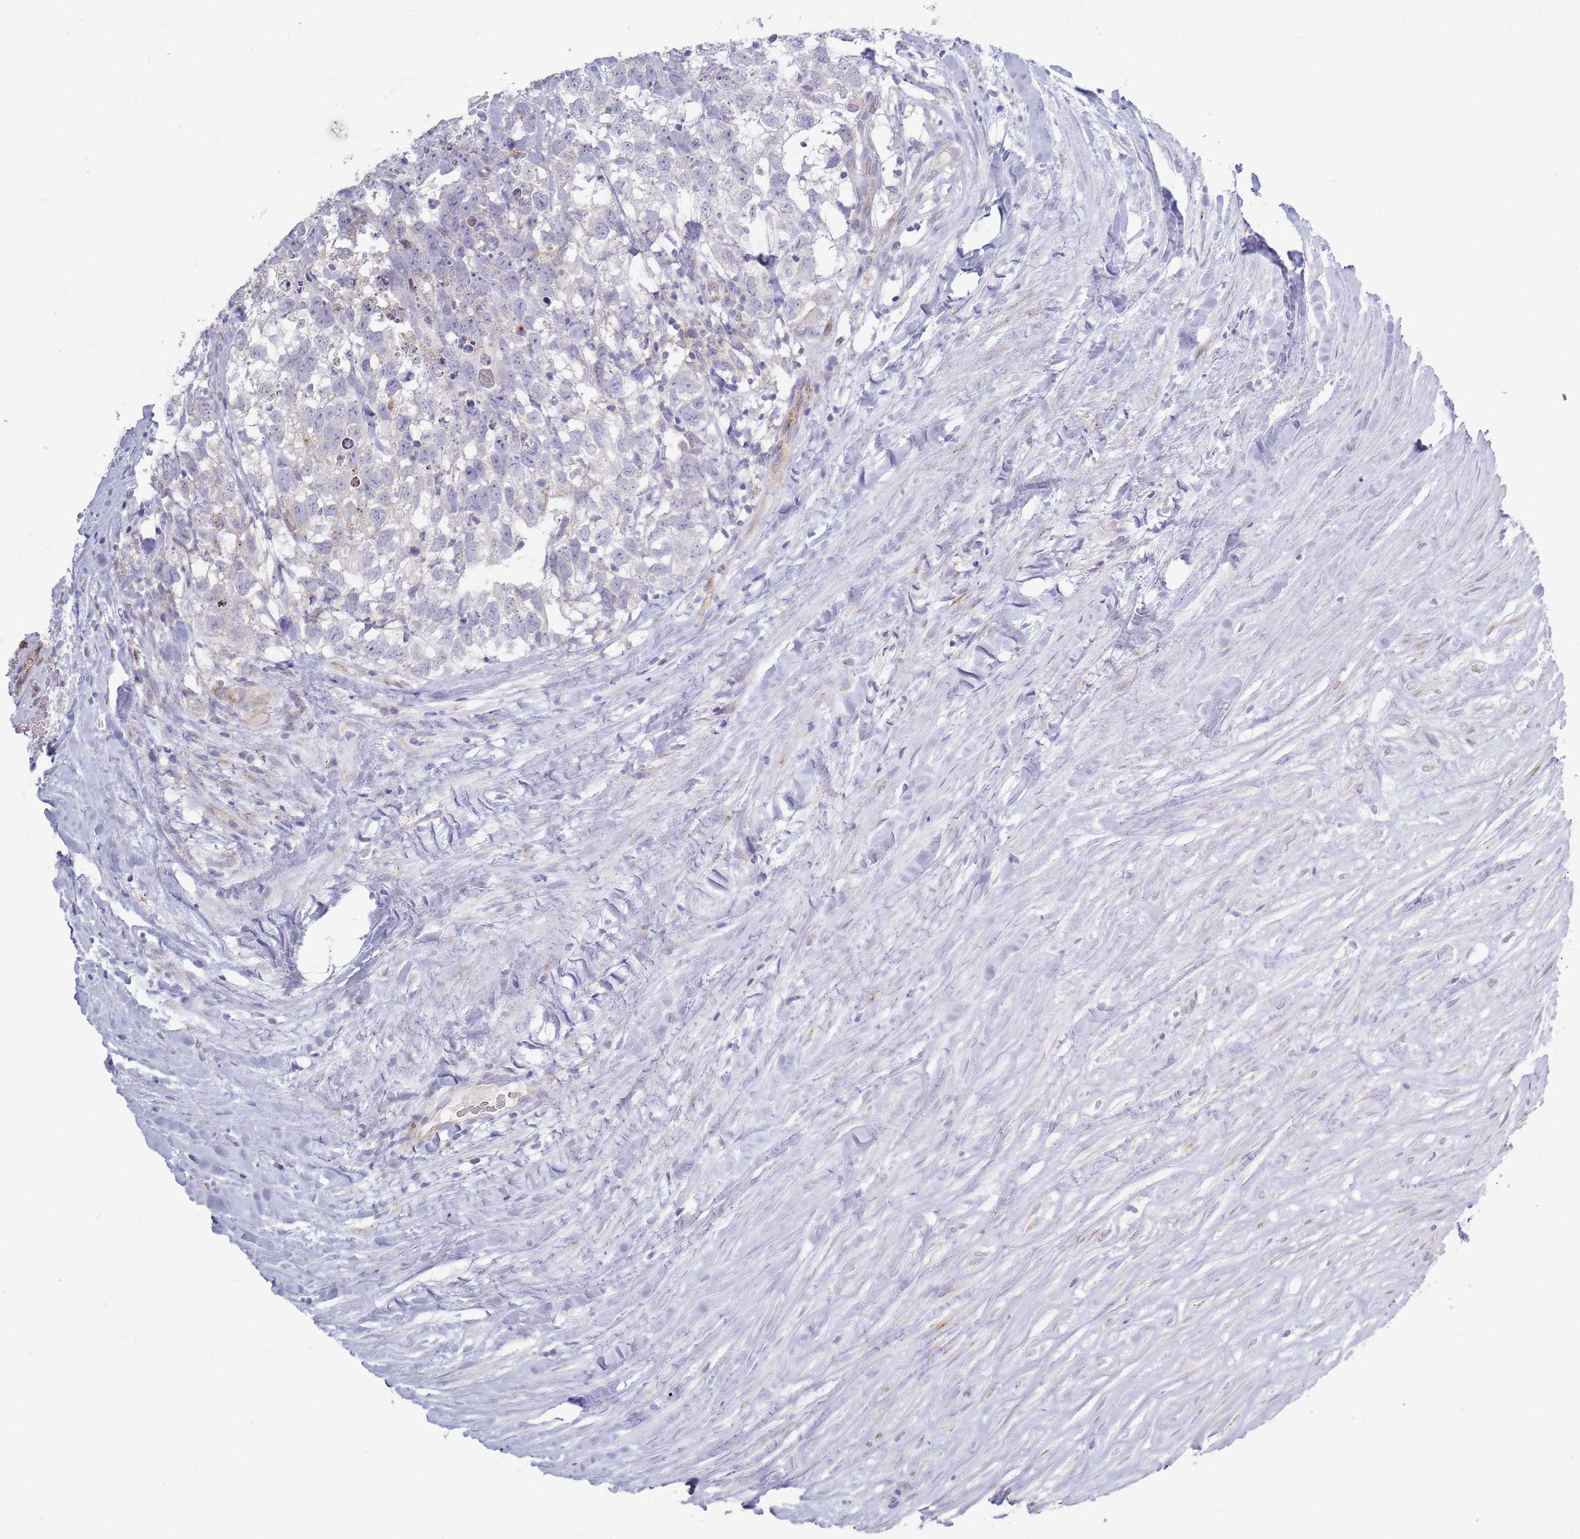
{"staining": {"intensity": "negative", "quantity": "none", "location": "none"}, "tissue": "testis cancer", "cell_type": "Tumor cells", "image_type": "cancer", "snomed": [{"axis": "morphology", "description": "Seminoma, NOS"}, {"axis": "morphology", "description": "Carcinoma, Embryonal, NOS"}, {"axis": "topography", "description": "Testis"}], "caption": "High magnification brightfield microscopy of testis seminoma stained with DAB (3,3'-diaminobenzidine) (brown) and counterstained with hematoxylin (blue): tumor cells show no significant staining. Brightfield microscopy of immunohistochemistry (IHC) stained with DAB (3,3'-diaminobenzidine) (brown) and hematoxylin (blue), captured at high magnification.", "gene": "ACSBG1", "patient": {"sex": "male", "age": 29}}